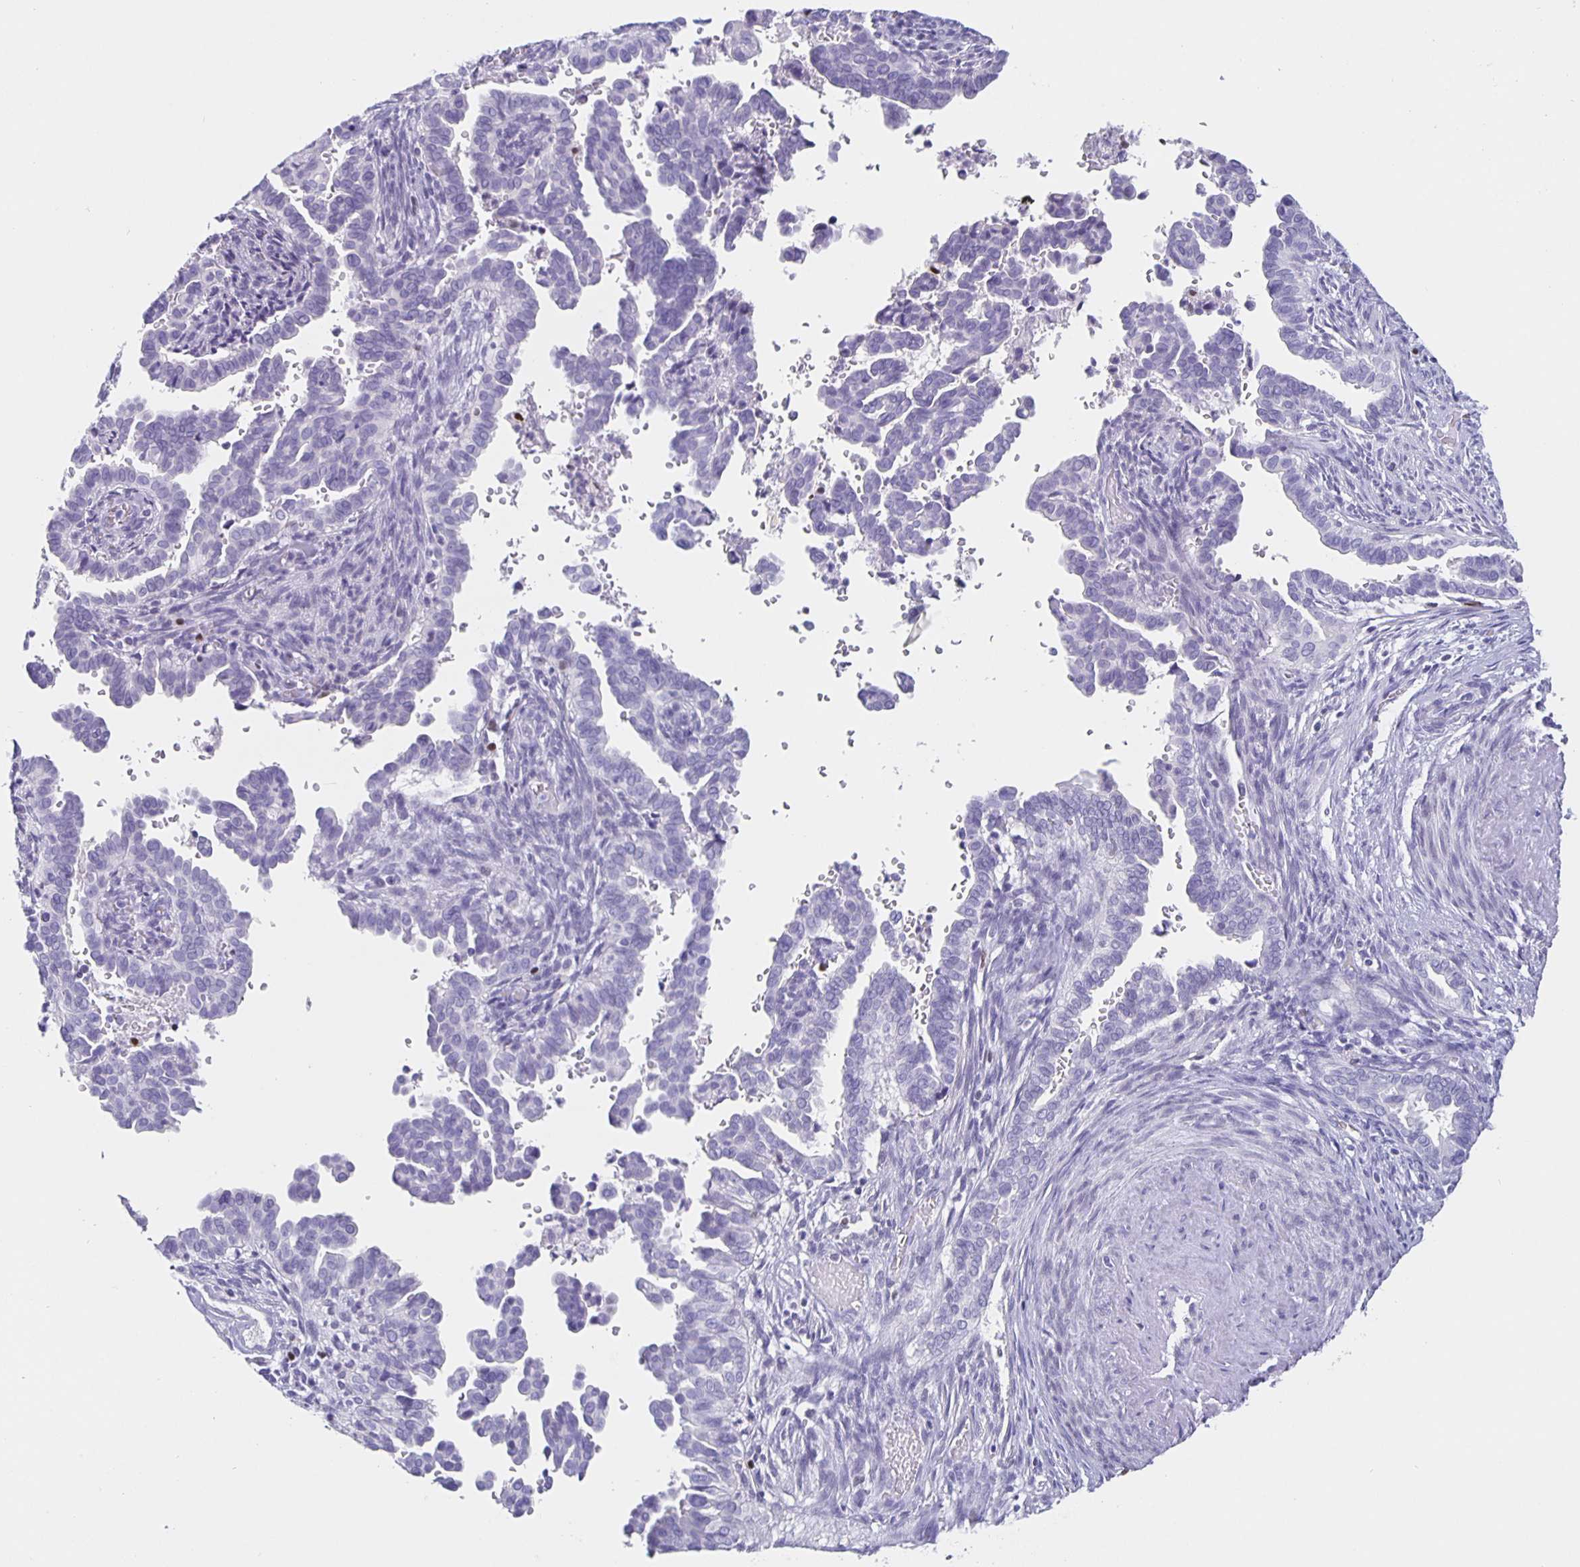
{"staining": {"intensity": "negative", "quantity": "none", "location": "none"}, "tissue": "cervical cancer", "cell_type": "Tumor cells", "image_type": "cancer", "snomed": [{"axis": "morphology", "description": "Adenocarcinoma, NOS"}, {"axis": "morphology", "description": "Adenocarcinoma, Low grade"}, {"axis": "topography", "description": "Cervix"}], "caption": "This micrograph is of cervical cancer stained with immunohistochemistry (IHC) to label a protein in brown with the nuclei are counter-stained blue. There is no positivity in tumor cells.", "gene": "SATB2", "patient": {"sex": "female", "age": 35}}